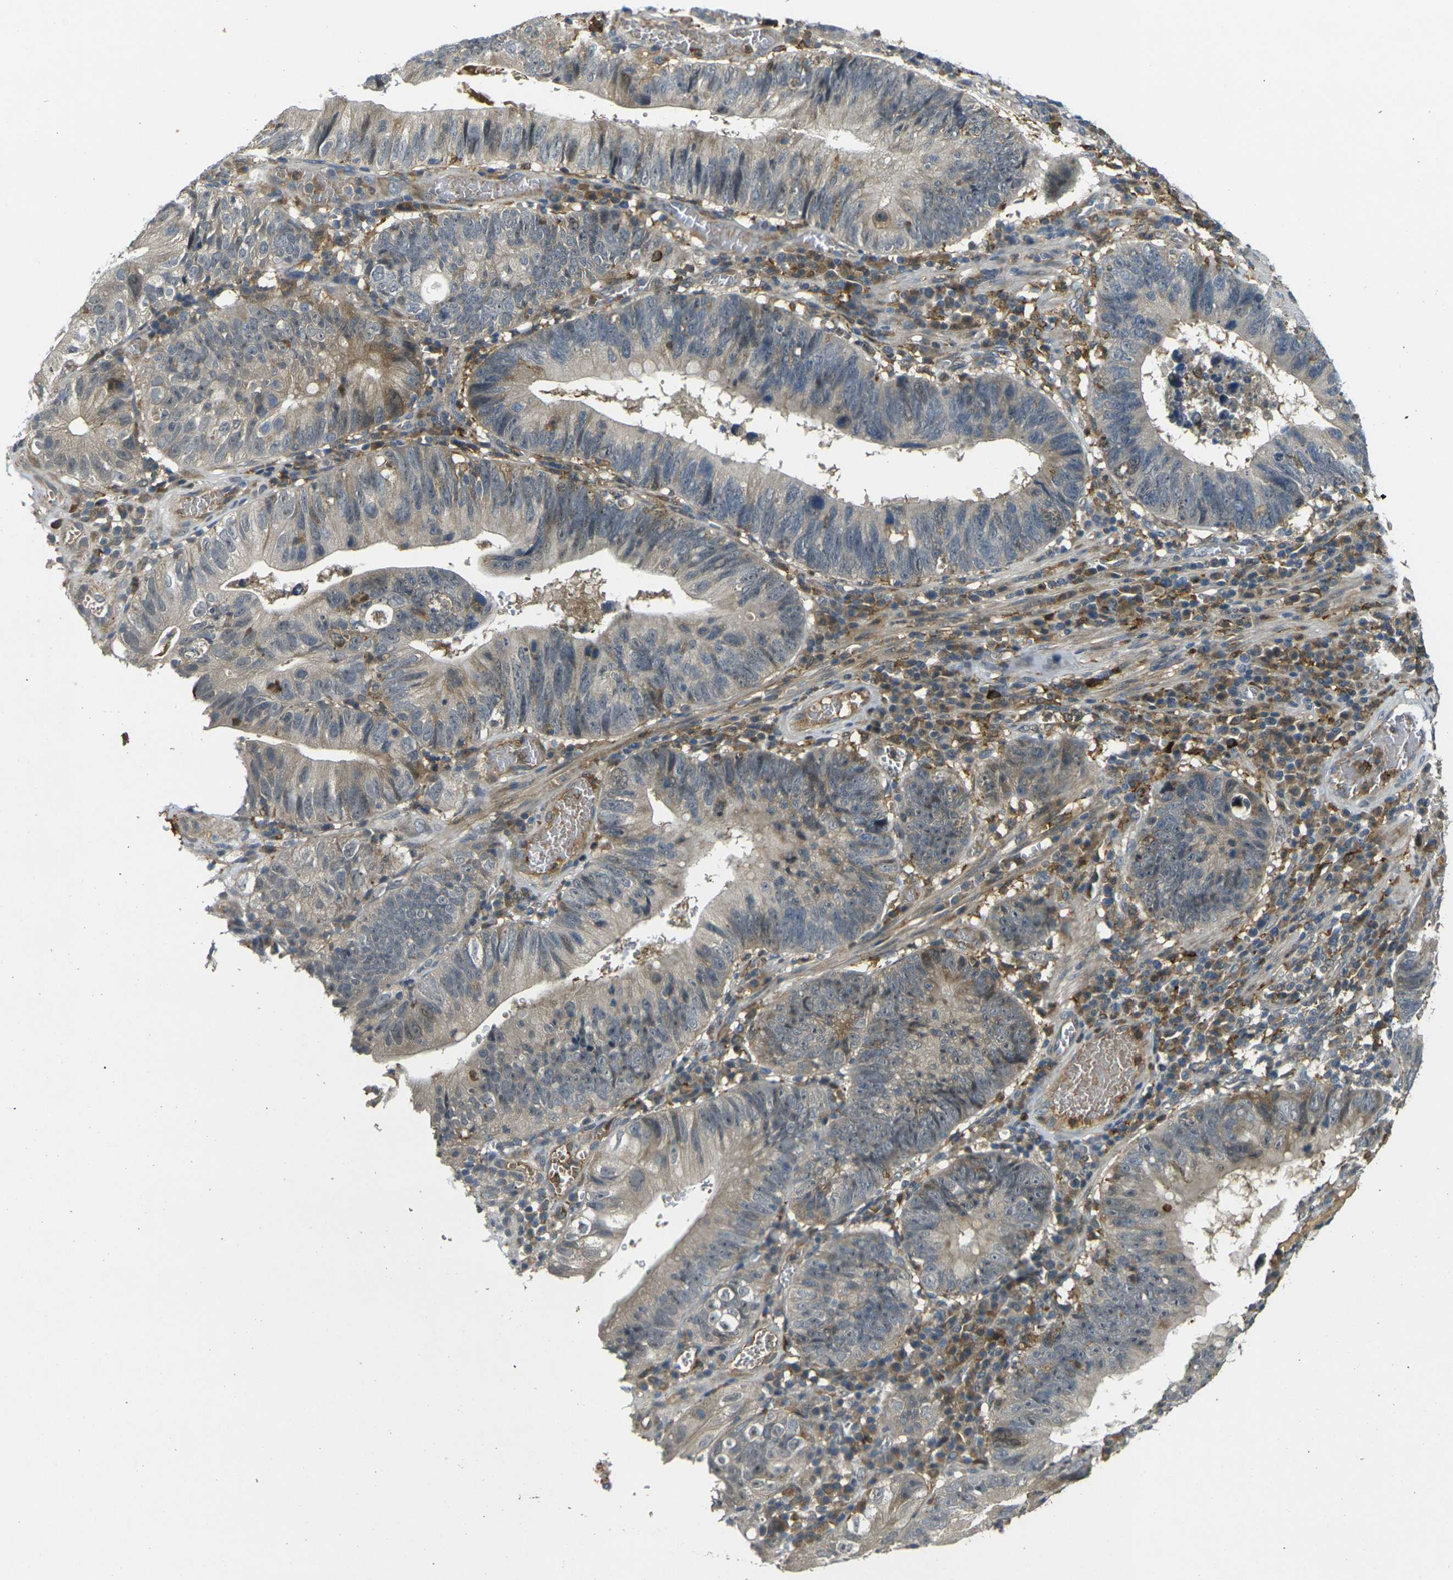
{"staining": {"intensity": "weak", "quantity": "25%-75%", "location": "cytoplasmic/membranous"}, "tissue": "stomach cancer", "cell_type": "Tumor cells", "image_type": "cancer", "snomed": [{"axis": "morphology", "description": "Adenocarcinoma, NOS"}, {"axis": "topography", "description": "Stomach"}], "caption": "This is a micrograph of IHC staining of stomach cancer, which shows weak expression in the cytoplasmic/membranous of tumor cells.", "gene": "PIGL", "patient": {"sex": "male", "age": 59}}